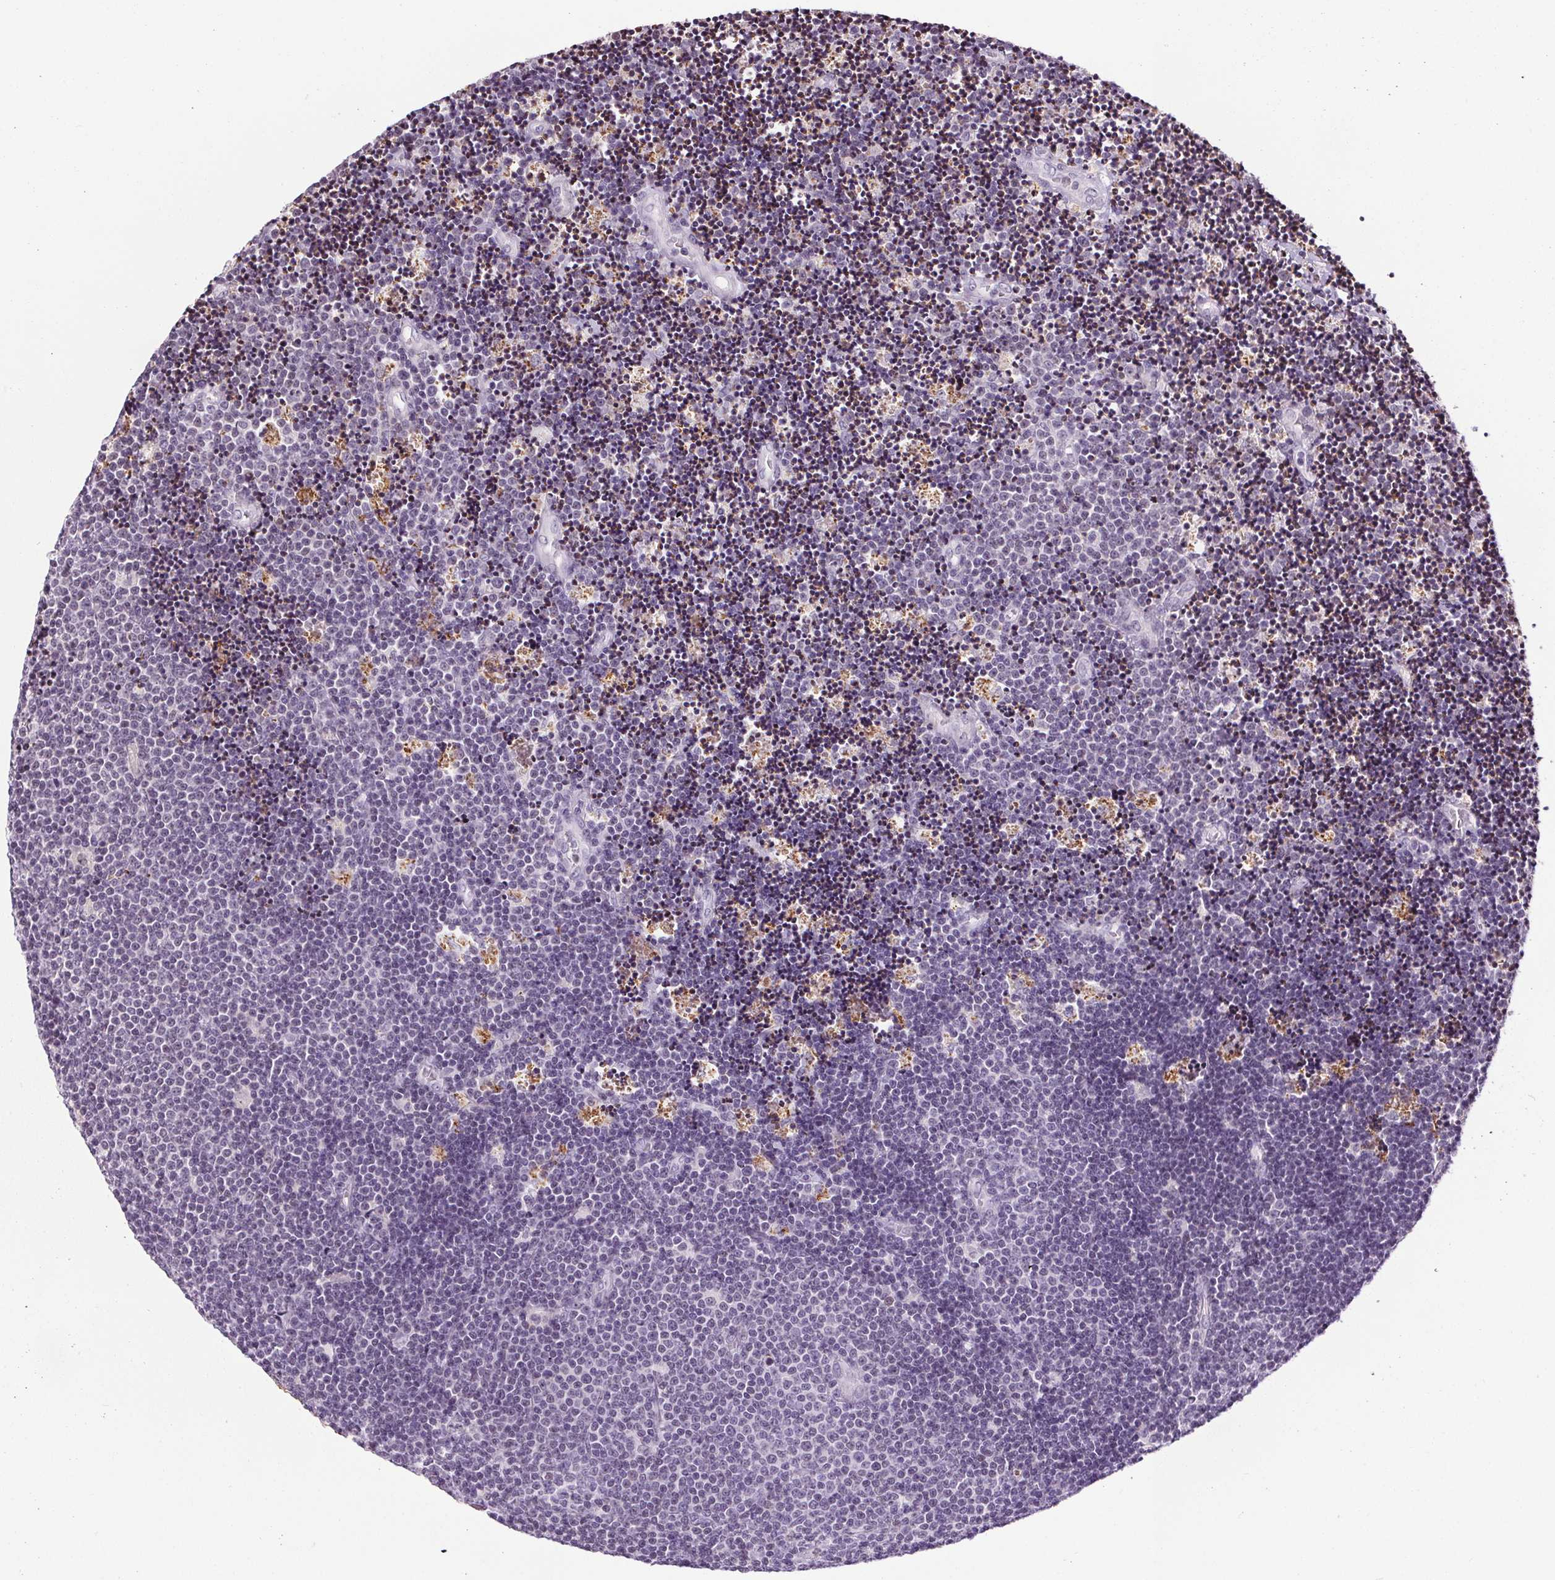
{"staining": {"intensity": "negative", "quantity": "none", "location": "none"}, "tissue": "lymphoma", "cell_type": "Tumor cells", "image_type": "cancer", "snomed": [{"axis": "morphology", "description": "Malignant lymphoma, non-Hodgkin's type, Low grade"}, {"axis": "topography", "description": "Brain"}], "caption": "IHC photomicrograph of neoplastic tissue: low-grade malignant lymphoma, non-Hodgkin's type stained with DAB (3,3'-diaminobenzidine) displays no significant protein positivity in tumor cells.", "gene": "TMEM240", "patient": {"sex": "female", "age": 66}}